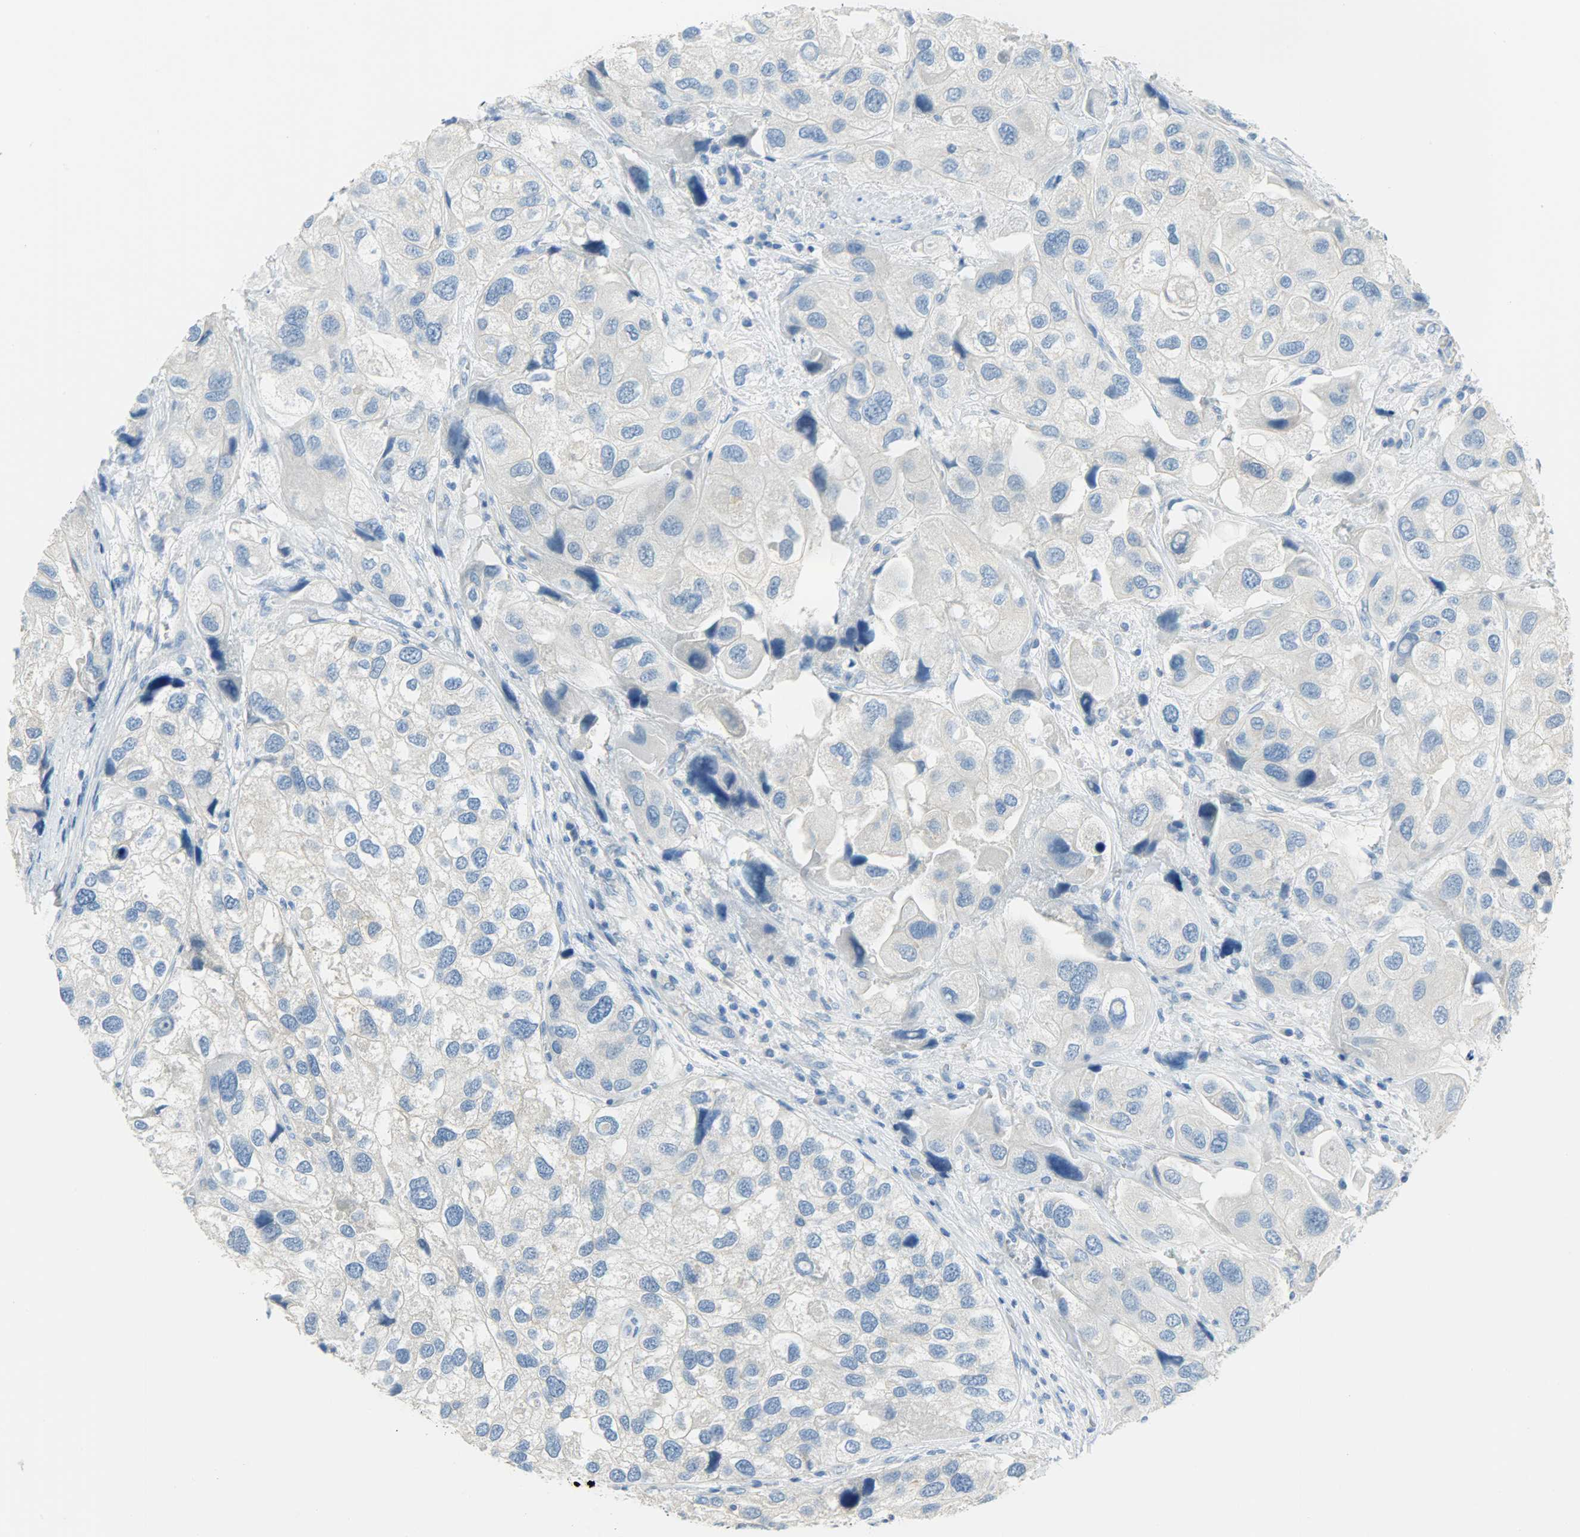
{"staining": {"intensity": "weak", "quantity": "25%-75%", "location": "cytoplasmic/membranous"}, "tissue": "urothelial cancer", "cell_type": "Tumor cells", "image_type": "cancer", "snomed": [{"axis": "morphology", "description": "Urothelial carcinoma, High grade"}, {"axis": "topography", "description": "Urinary bladder"}], "caption": "Approximately 25%-75% of tumor cells in human urothelial carcinoma (high-grade) exhibit weak cytoplasmic/membranous protein expression as visualized by brown immunohistochemical staining.", "gene": "PROM1", "patient": {"sex": "female", "age": 64}}